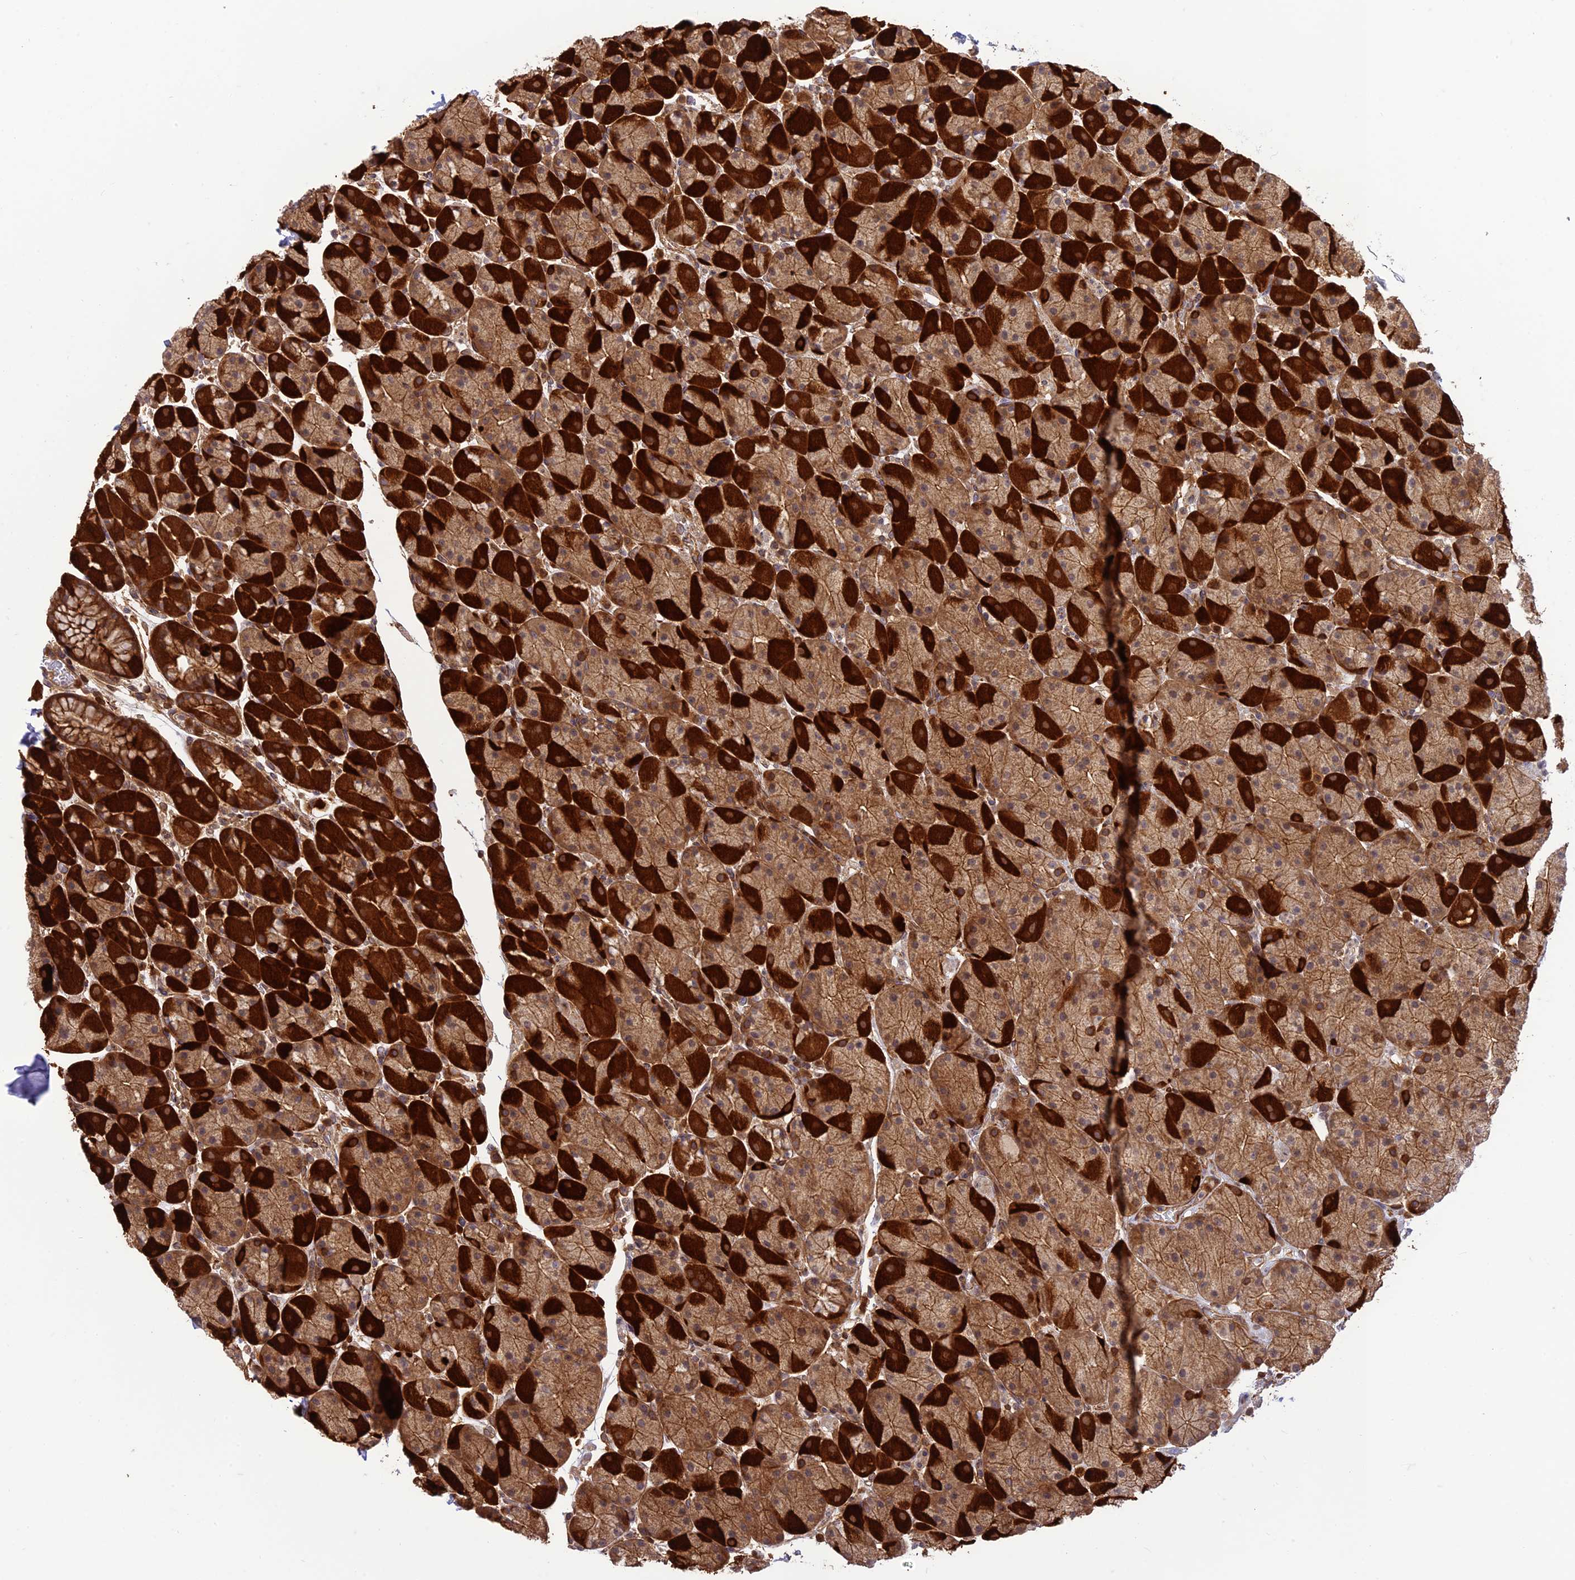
{"staining": {"intensity": "strong", "quantity": ">75%", "location": "cytoplasmic/membranous"}, "tissue": "stomach", "cell_type": "Glandular cells", "image_type": "normal", "snomed": [{"axis": "morphology", "description": "Normal tissue, NOS"}, {"axis": "topography", "description": "Stomach, upper"}, {"axis": "topography", "description": "Stomach, lower"}], "caption": "Strong cytoplasmic/membranous expression is present in approximately >75% of glandular cells in unremarkable stomach. (IHC, brightfield microscopy, high magnification).", "gene": "HPSE2", "patient": {"sex": "male", "age": 67}}